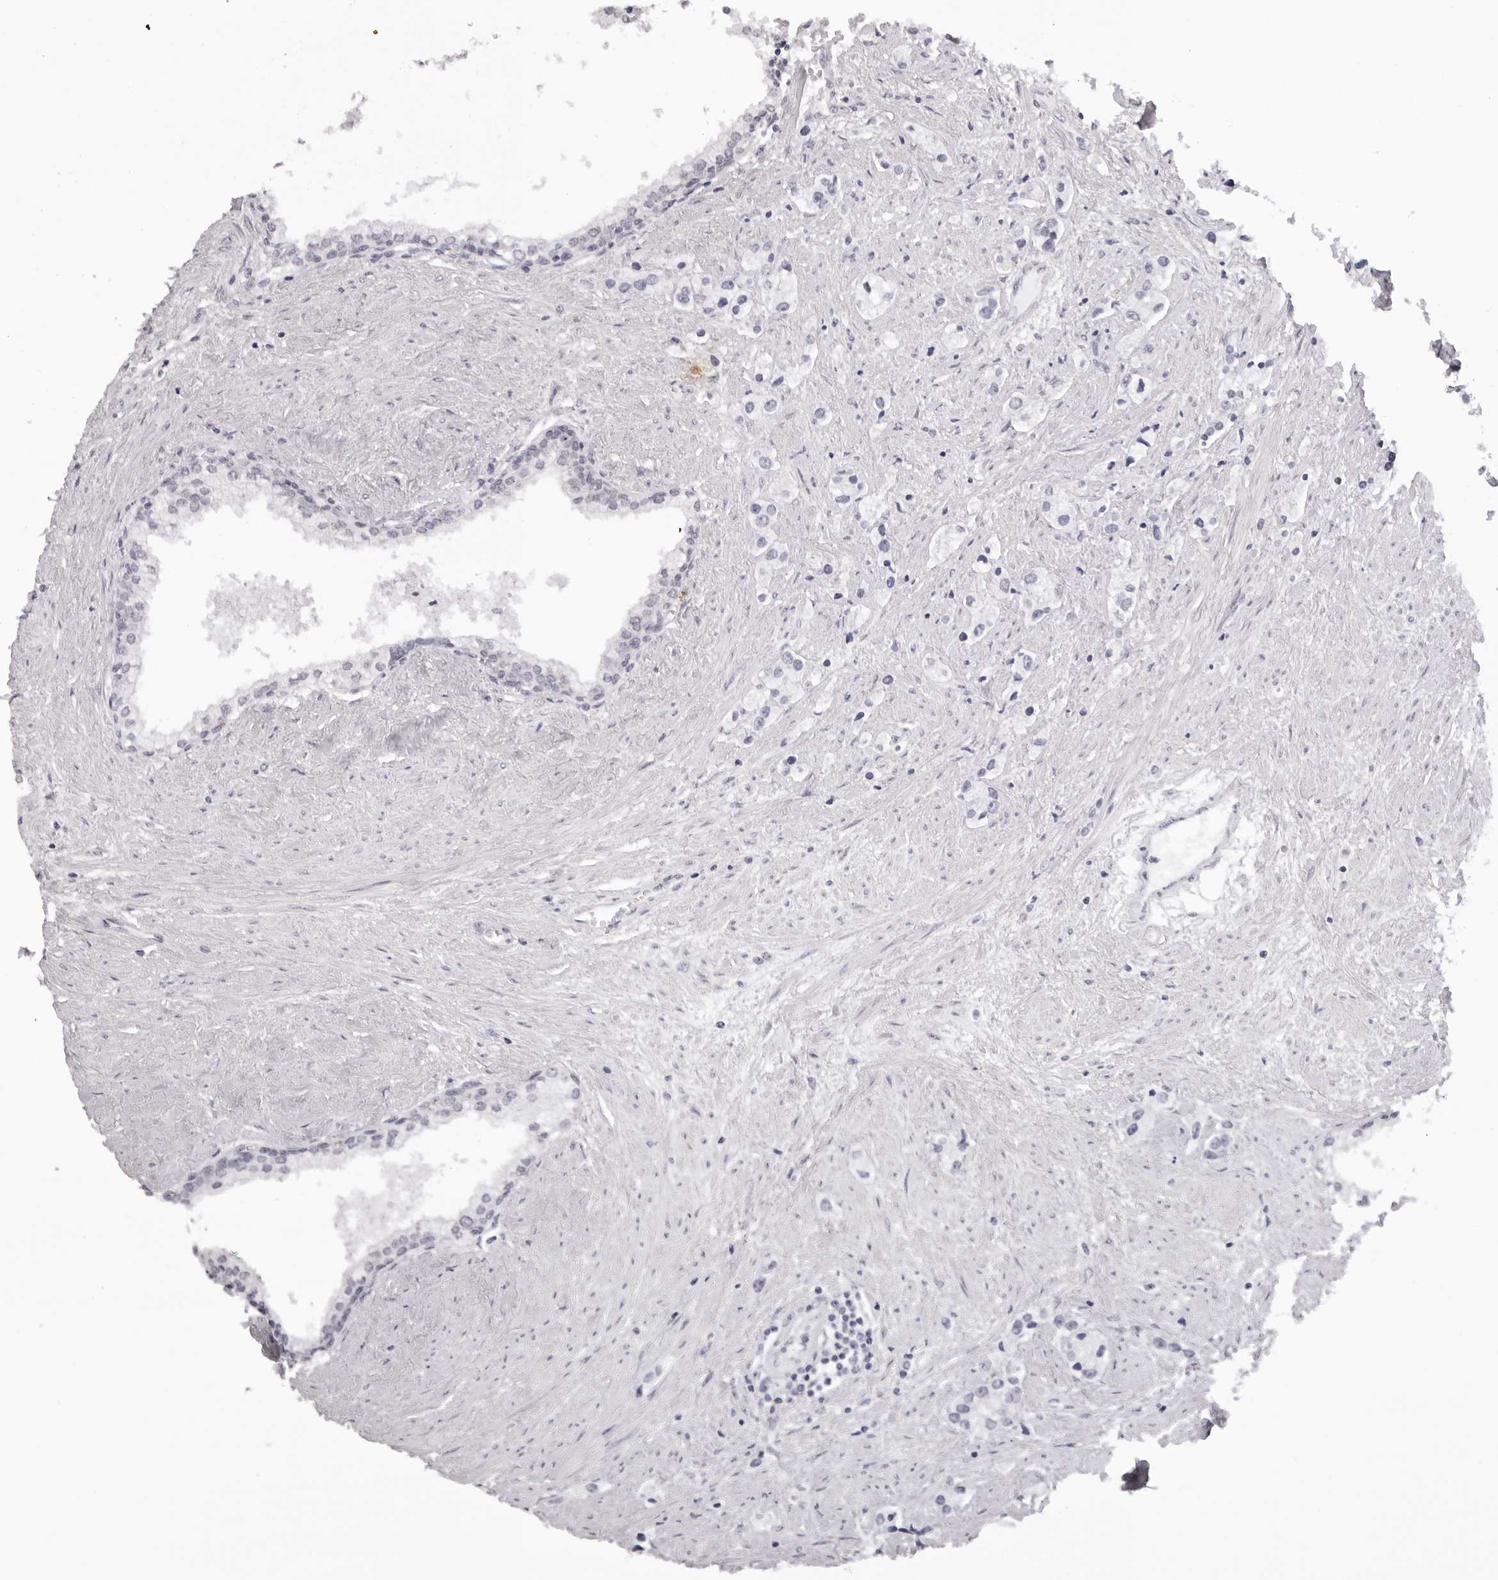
{"staining": {"intensity": "negative", "quantity": "none", "location": "none"}, "tissue": "prostate cancer", "cell_type": "Tumor cells", "image_type": "cancer", "snomed": [{"axis": "morphology", "description": "Adenocarcinoma, High grade"}, {"axis": "topography", "description": "Prostate"}], "caption": "Immunohistochemistry image of prostate cancer stained for a protein (brown), which demonstrates no positivity in tumor cells.", "gene": "MAFK", "patient": {"sex": "male", "age": 66}}